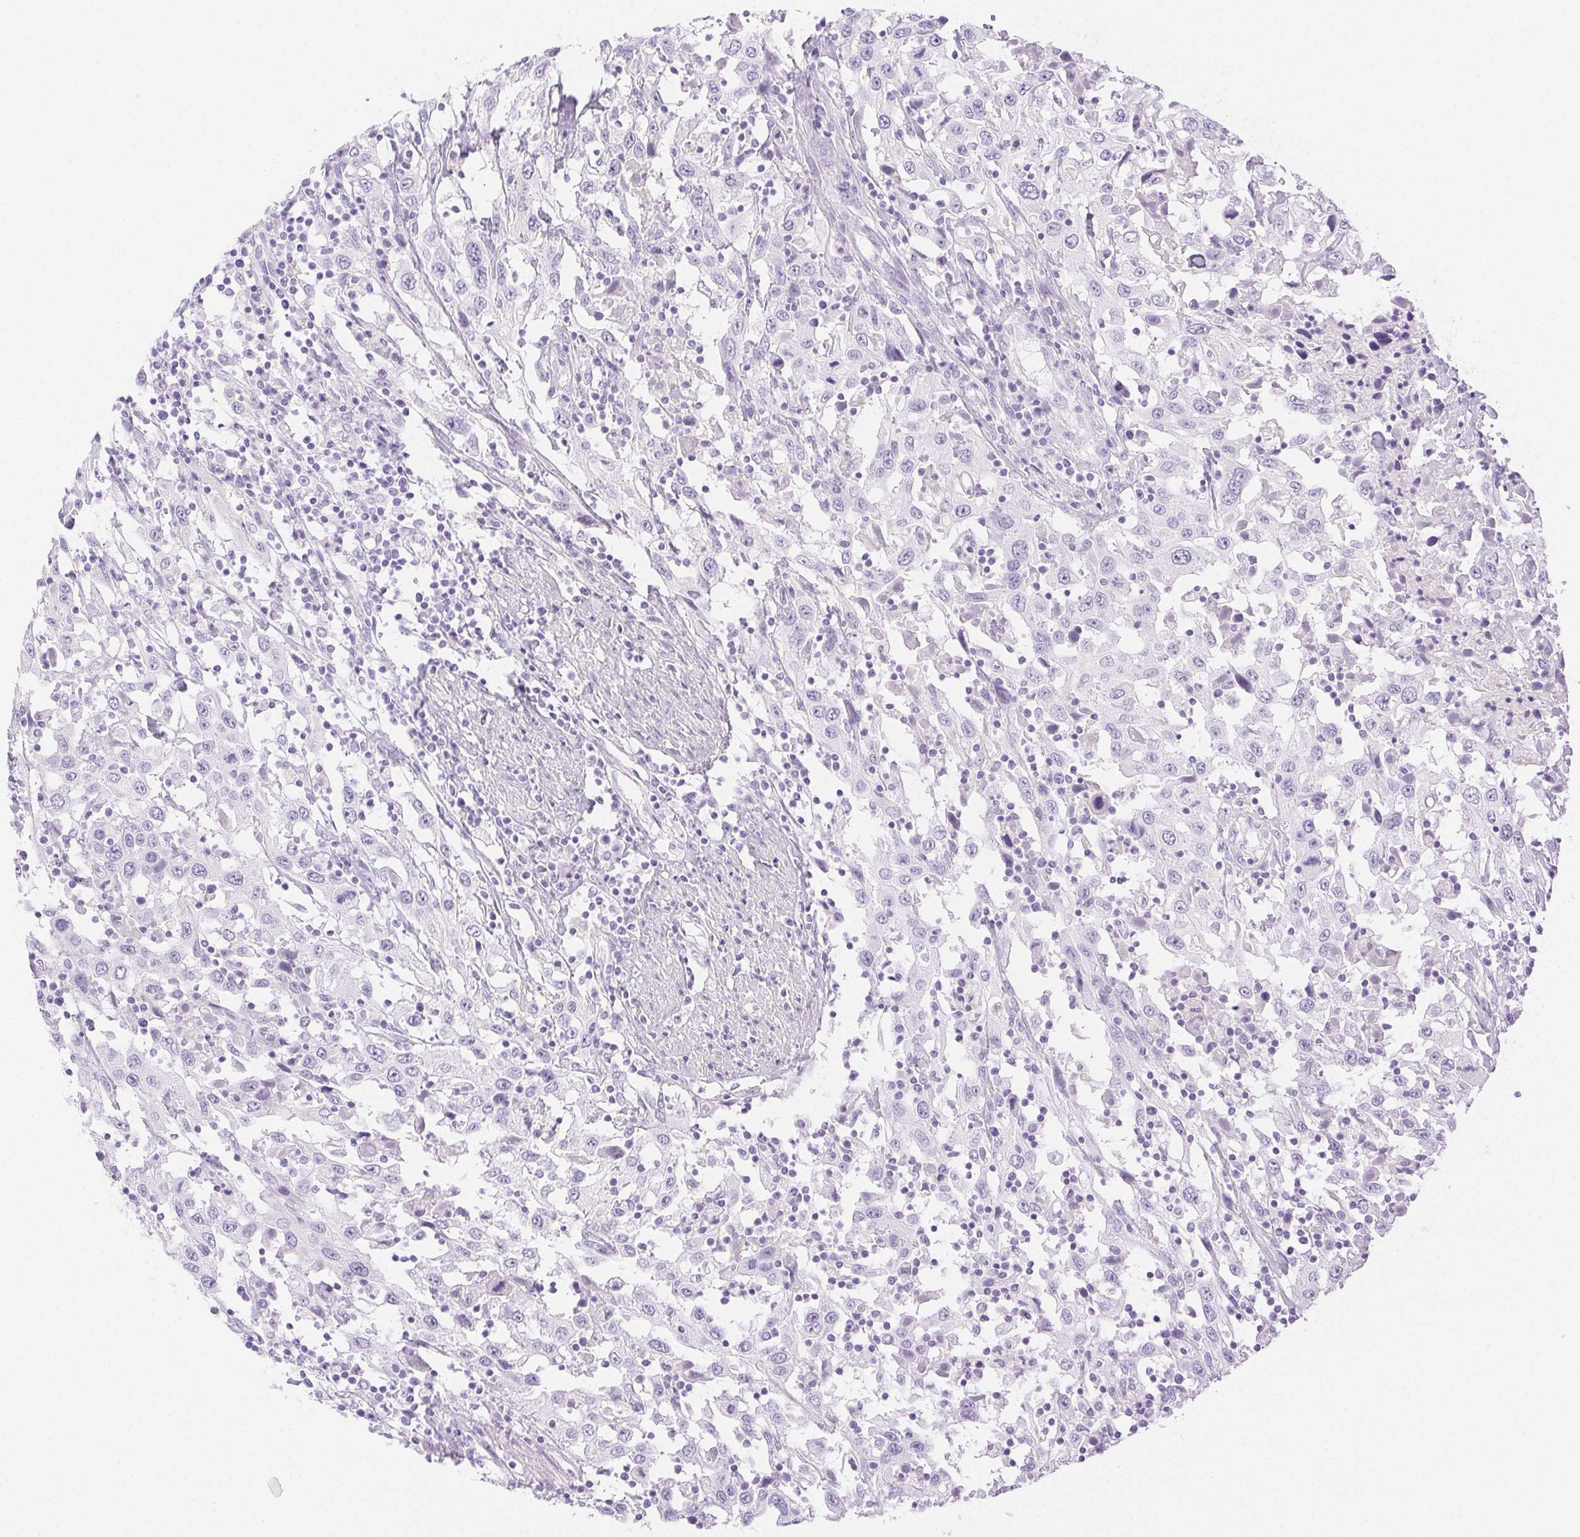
{"staining": {"intensity": "negative", "quantity": "none", "location": "none"}, "tissue": "urothelial cancer", "cell_type": "Tumor cells", "image_type": "cancer", "snomed": [{"axis": "morphology", "description": "Urothelial carcinoma, High grade"}, {"axis": "topography", "description": "Urinary bladder"}], "caption": "An image of high-grade urothelial carcinoma stained for a protein reveals no brown staining in tumor cells. (Immunohistochemistry, brightfield microscopy, high magnification).", "gene": "SPACA4", "patient": {"sex": "male", "age": 61}}